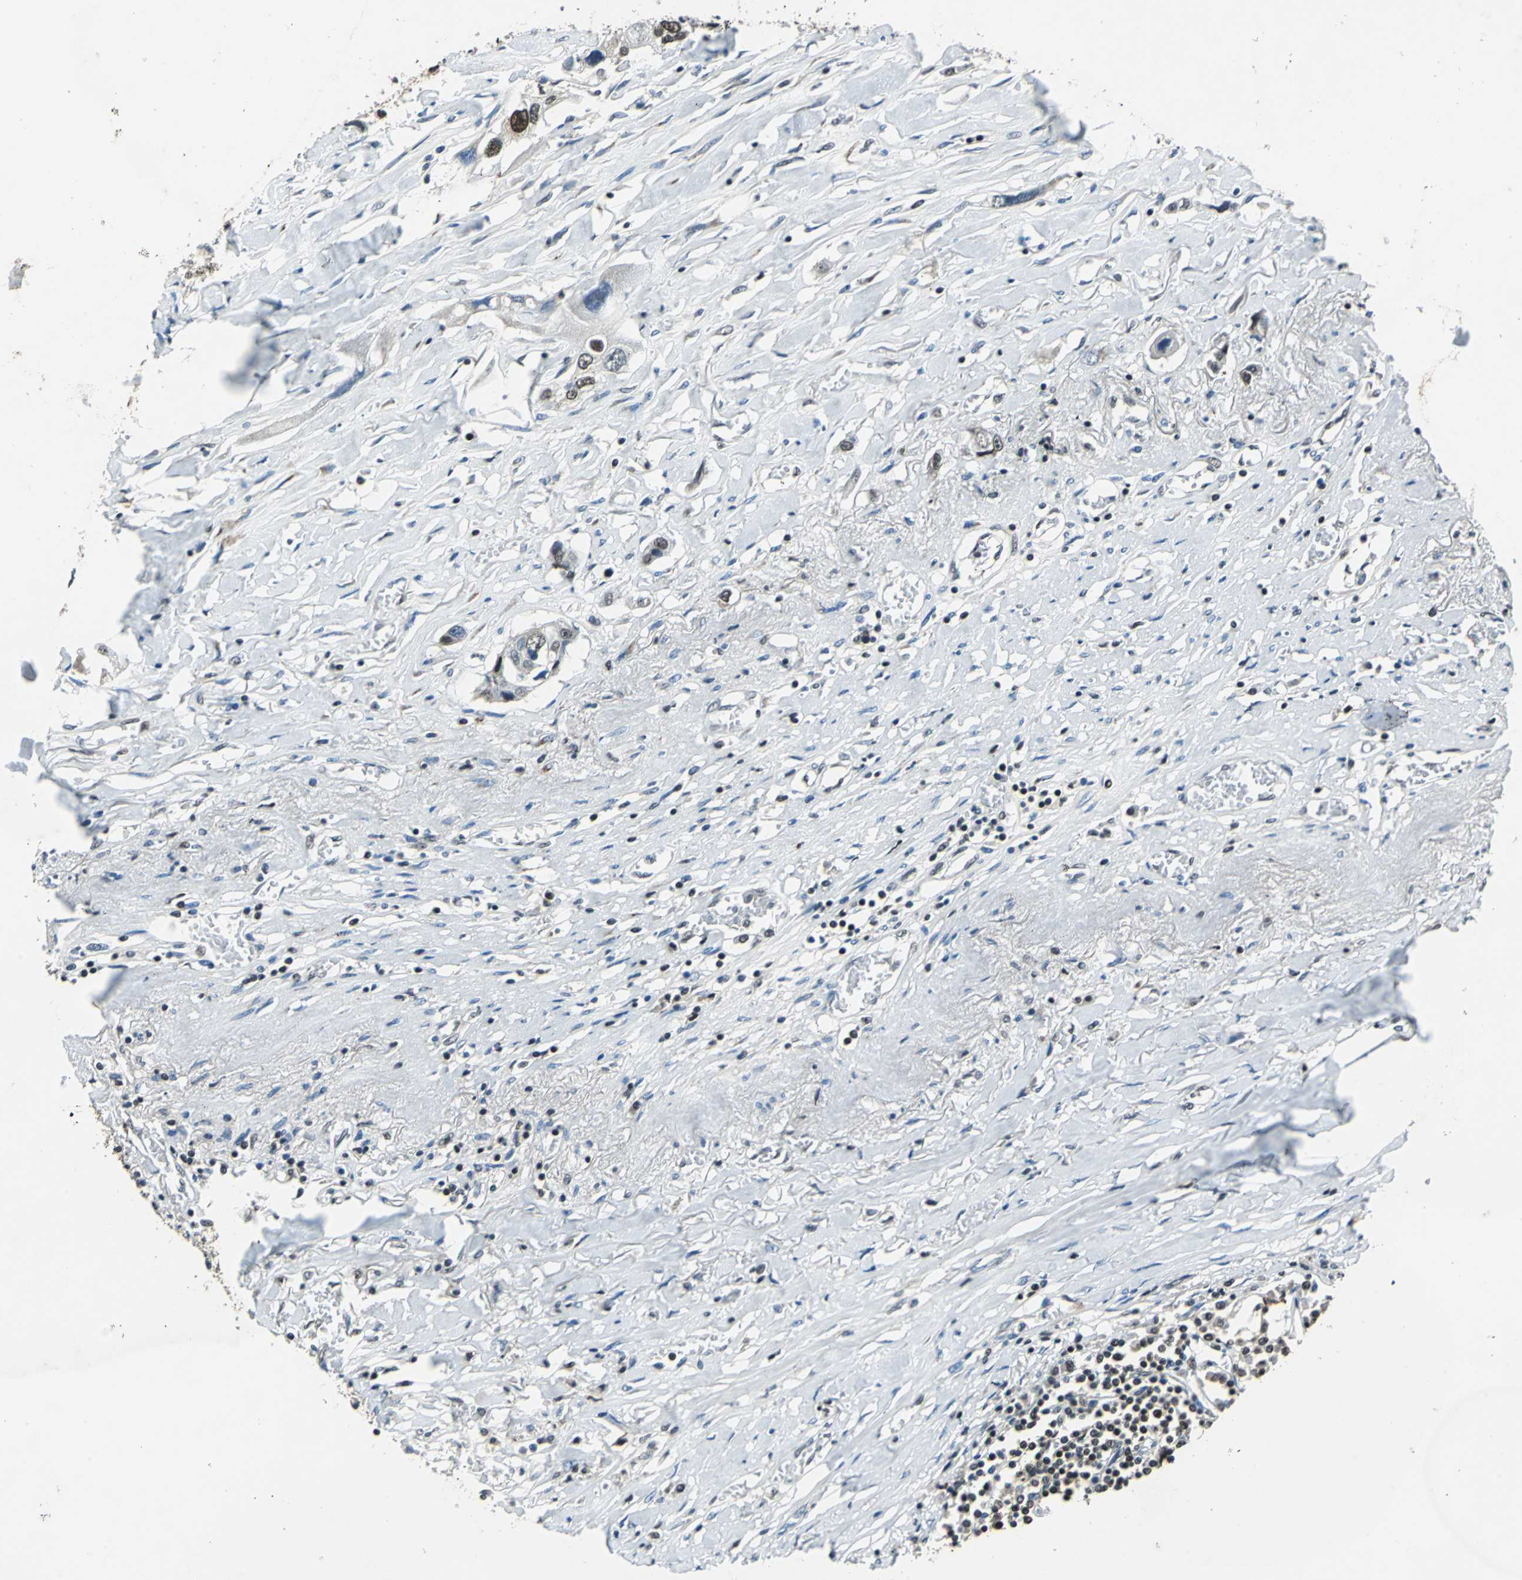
{"staining": {"intensity": "weak", "quantity": "25%-75%", "location": "nuclear"}, "tissue": "lung cancer", "cell_type": "Tumor cells", "image_type": "cancer", "snomed": [{"axis": "morphology", "description": "Squamous cell carcinoma, NOS"}, {"axis": "topography", "description": "Lung"}], "caption": "The photomicrograph displays immunohistochemical staining of lung squamous cell carcinoma. There is weak nuclear expression is present in about 25%-75% of tumor cells.", "gene": "BCLAF1", "patient": {"sex": "male", "age": 71}}